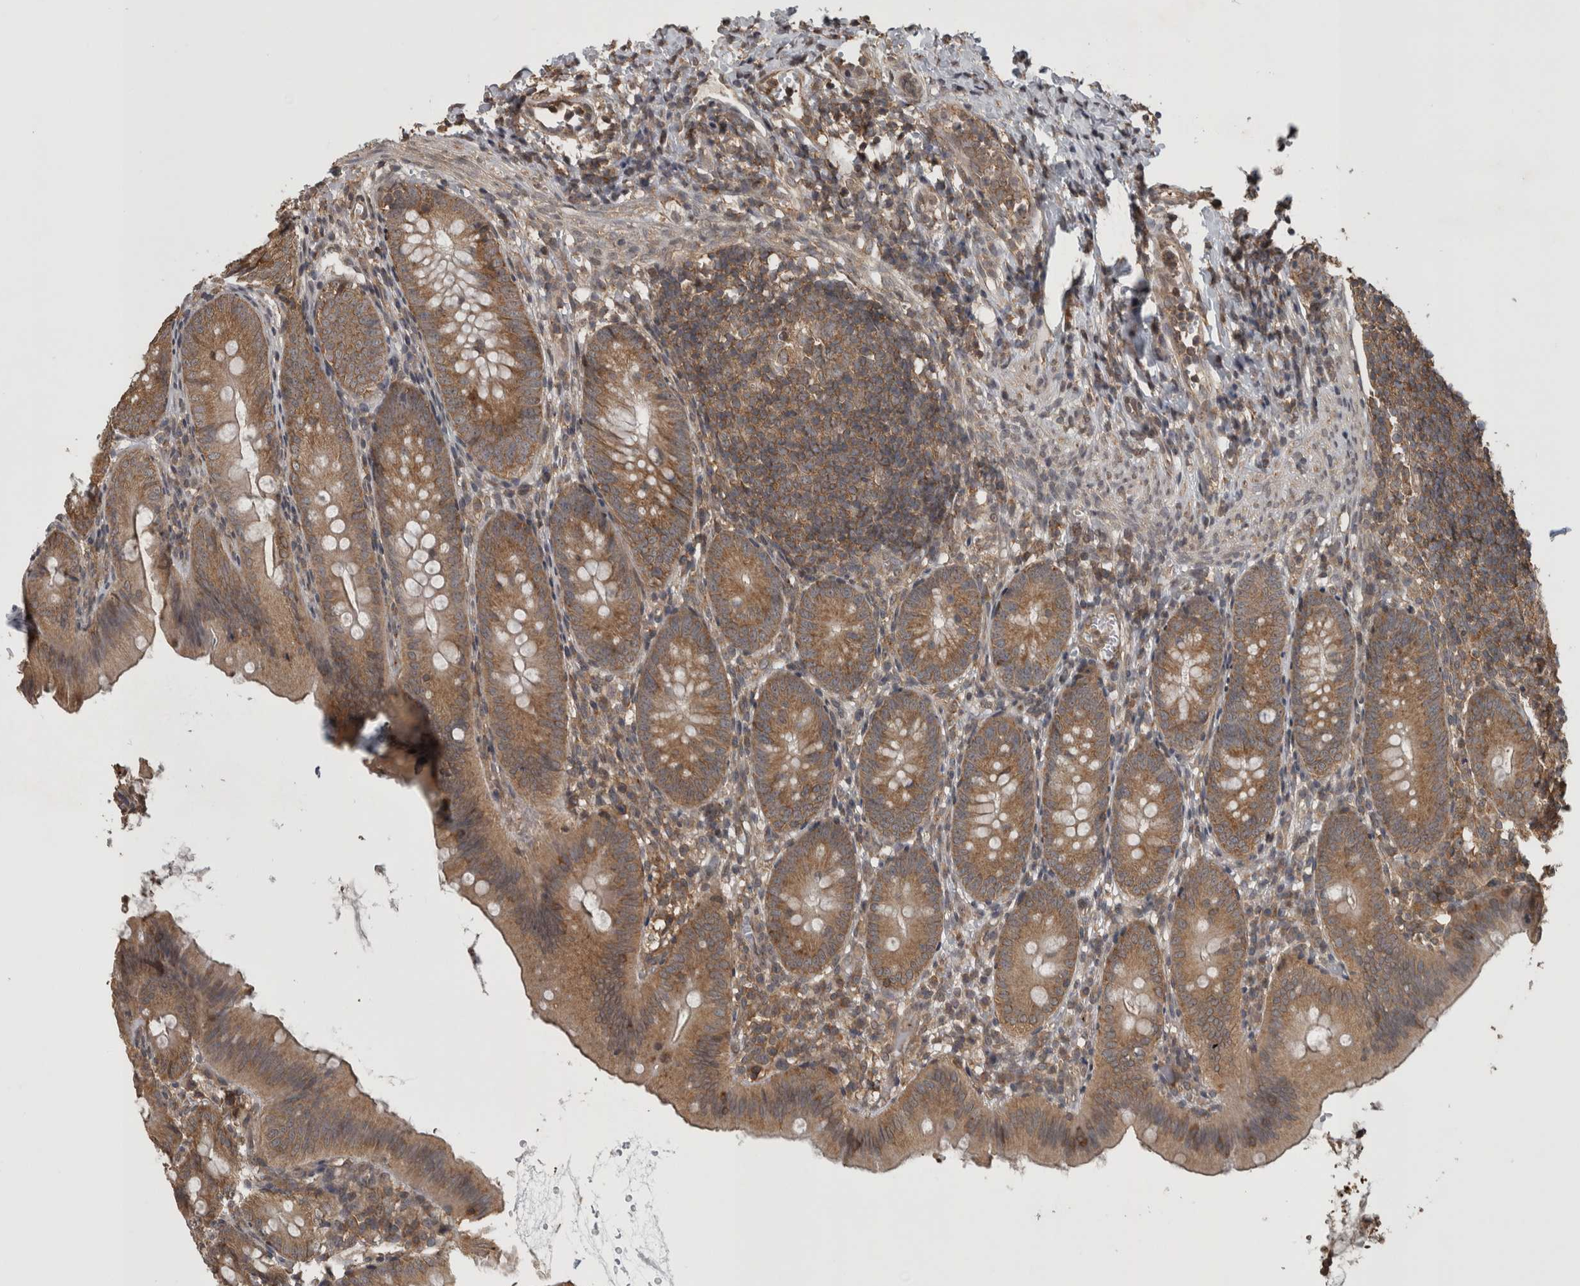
{"staining": {"intensity": "moderate", "quantity": ">75%", "location": "cytoplasmic/membranous"}, "tissue": "appendix", "cell_type": "Glandular cells", "image_type": "normal", "snomed": [{"axis": "morphology", "description": "Normal tissue, NOS"}, {"axis": "topography", "description": "Appendix"}], "caption": "A medium amount of moderate cytoplasmic/membranous expression is present in about >75% of glandular cells in benign appendix. (brown staining indicates protein expression, while blue staining denotes nuclei).", "gene": "ATXN2", "patient": {"sex": "male", "age": 1}}